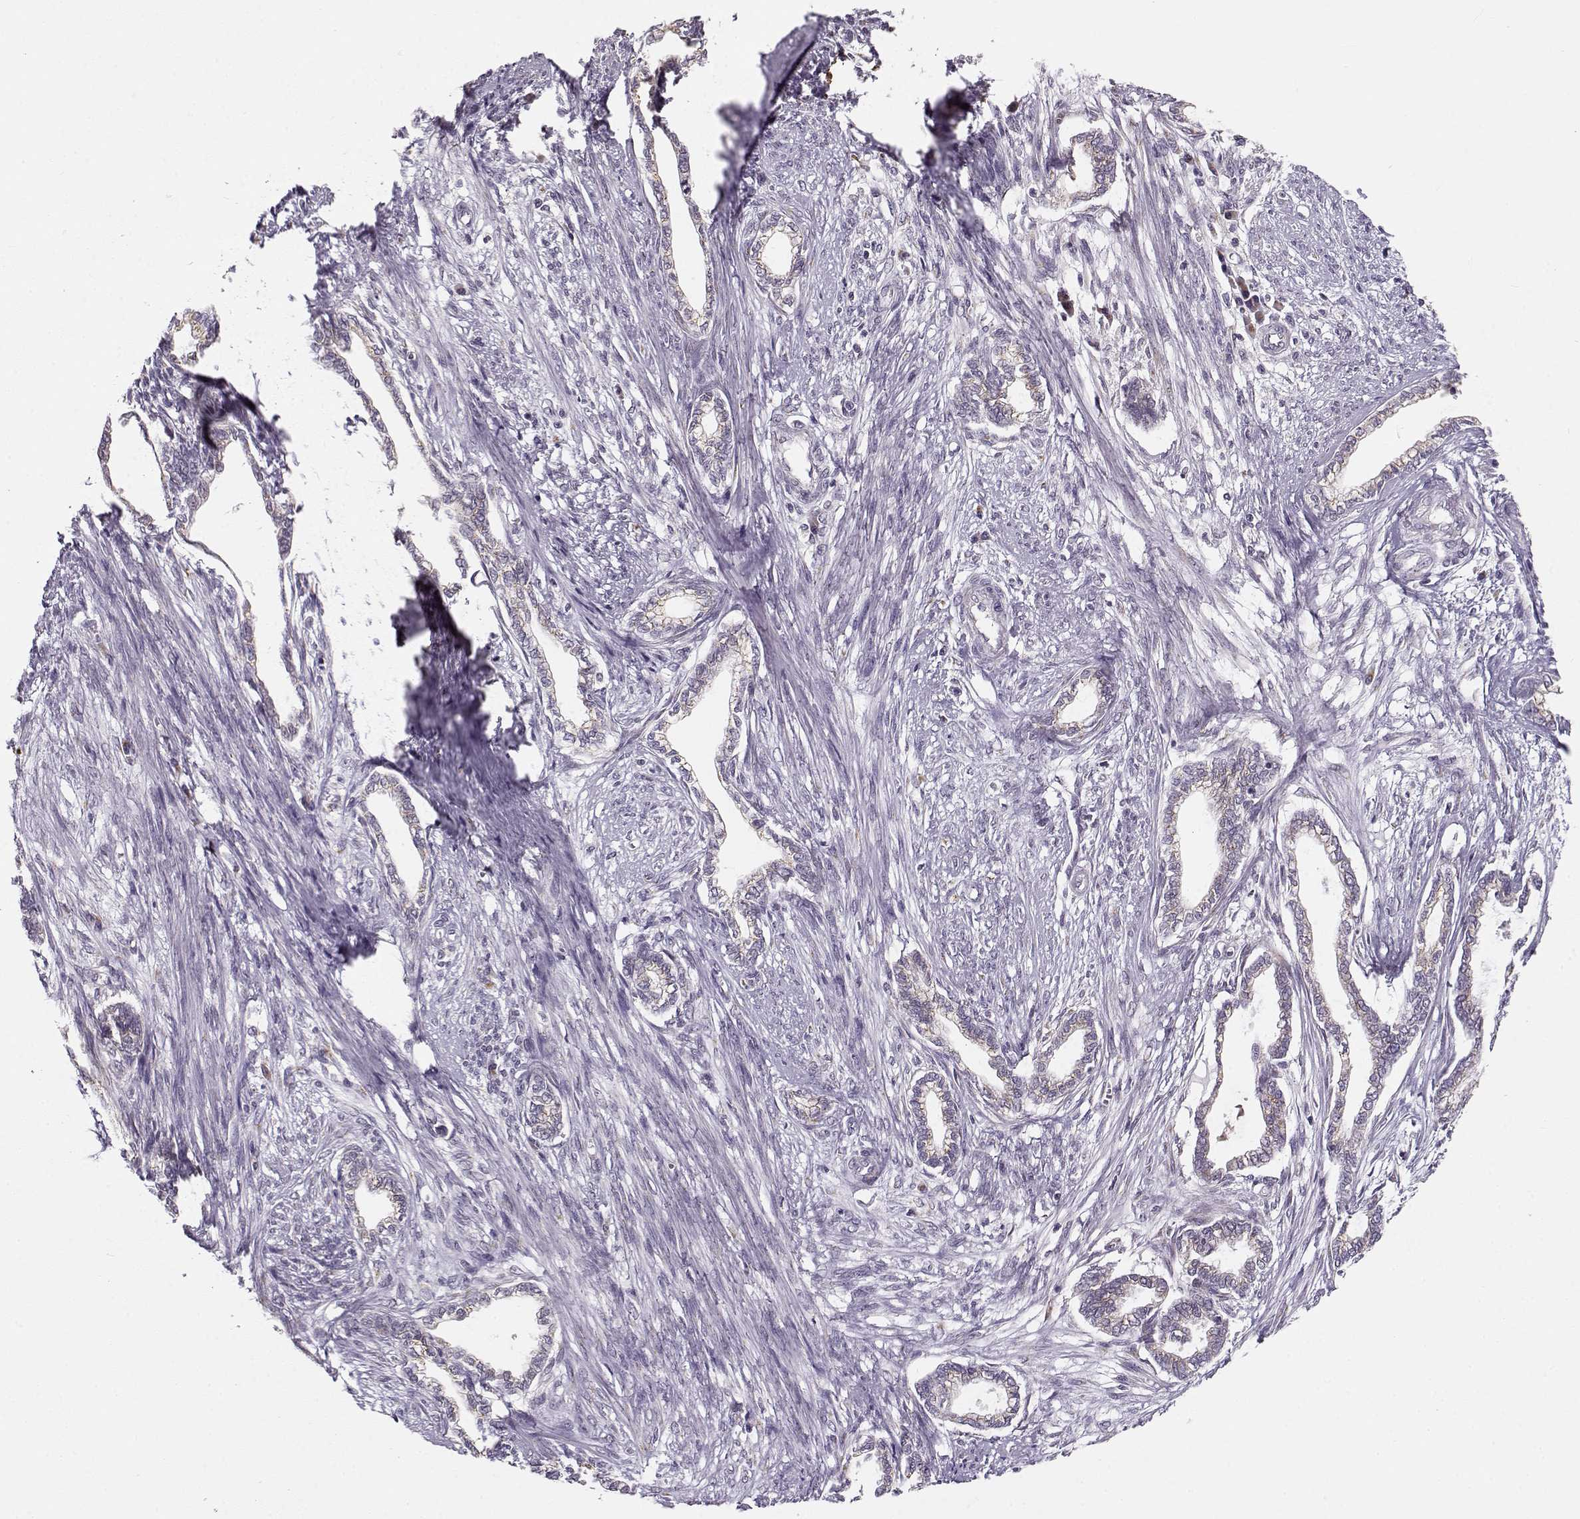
{"staining": {"intensity": "weak", "quantity": "25%-75%", "location": "cytoplasmic/membranous"}, "tissue": "cervical cancer", "cell_type": "Tumor cells", "image_type": "cancer", "snomed": [{"axis": "morphology", "description": "Adenocarcinoma, NOS"}, {"axis": "topography", "description": "Cervix"}], "caption": "Protein expression analysis of cervical cancer exhibits weak cytoplasmic/membranous positivity in approximately 25%-75% of tumor cells.", "gene": "SLC4A5", "patient": {"sex": "female", "age": 62}}